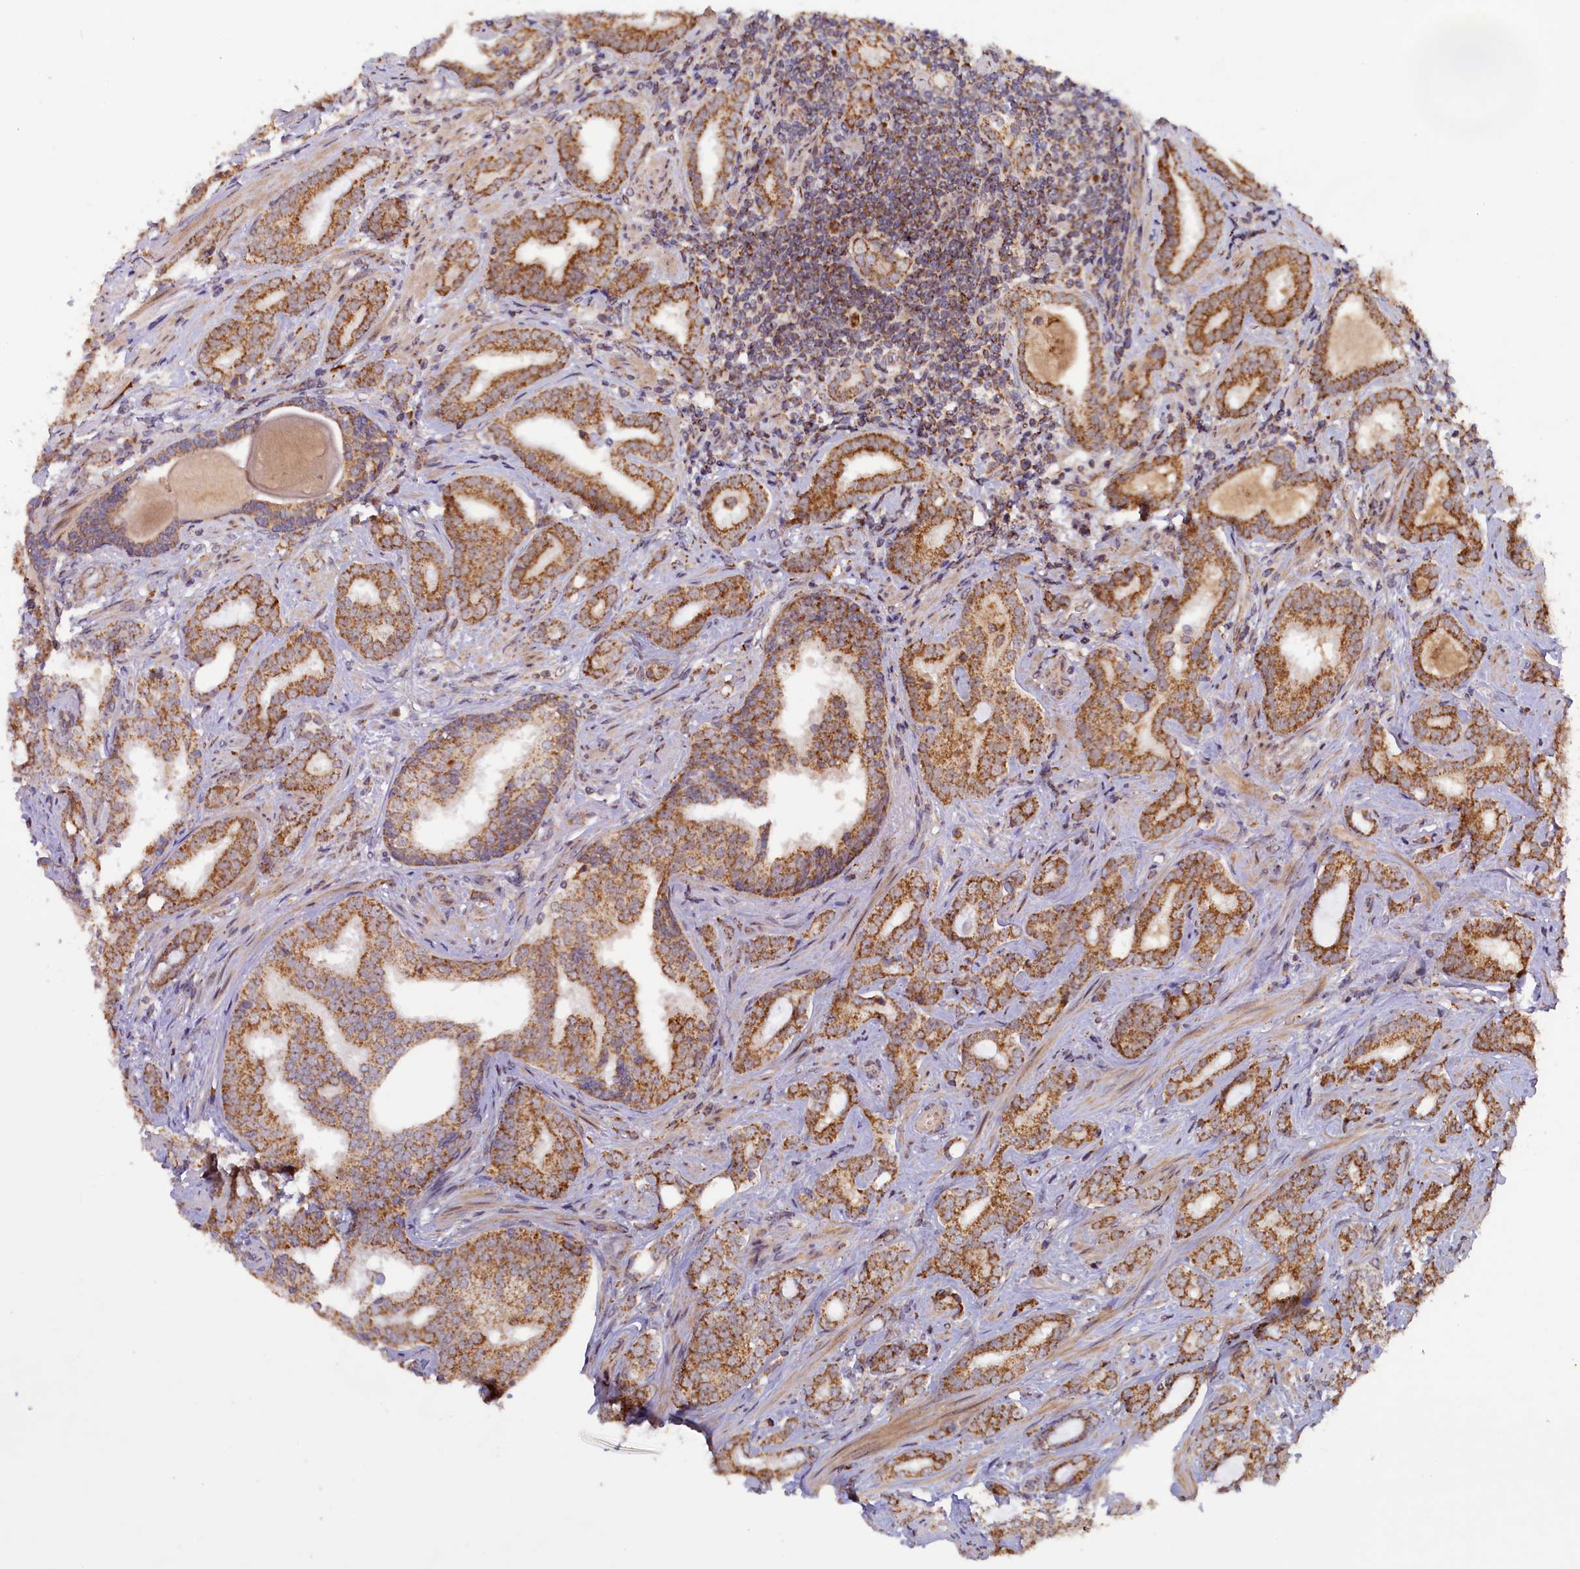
{"staining": {"intensity": "moderate", "quantity": ">75%", "location": "cytoplasmic/membranous"}, "tissue": "prostate cancer", "cell_type": "Tumor cells", "image_type": "cancer", "snomed": [{"axis": "morphology", "description": "Adenocarcinoma, High grade"}, {"axis": "topography", "description": "Prostate"}], "caption": "Protein expression by IHC demonstrates moderate cytoplasmic/membranous positivity in about >75% of tumor cells in prostate adenocarcinoma (high-grade).", "gene": "DUS3L", "patient": {"sex": "male", "age": 63}}